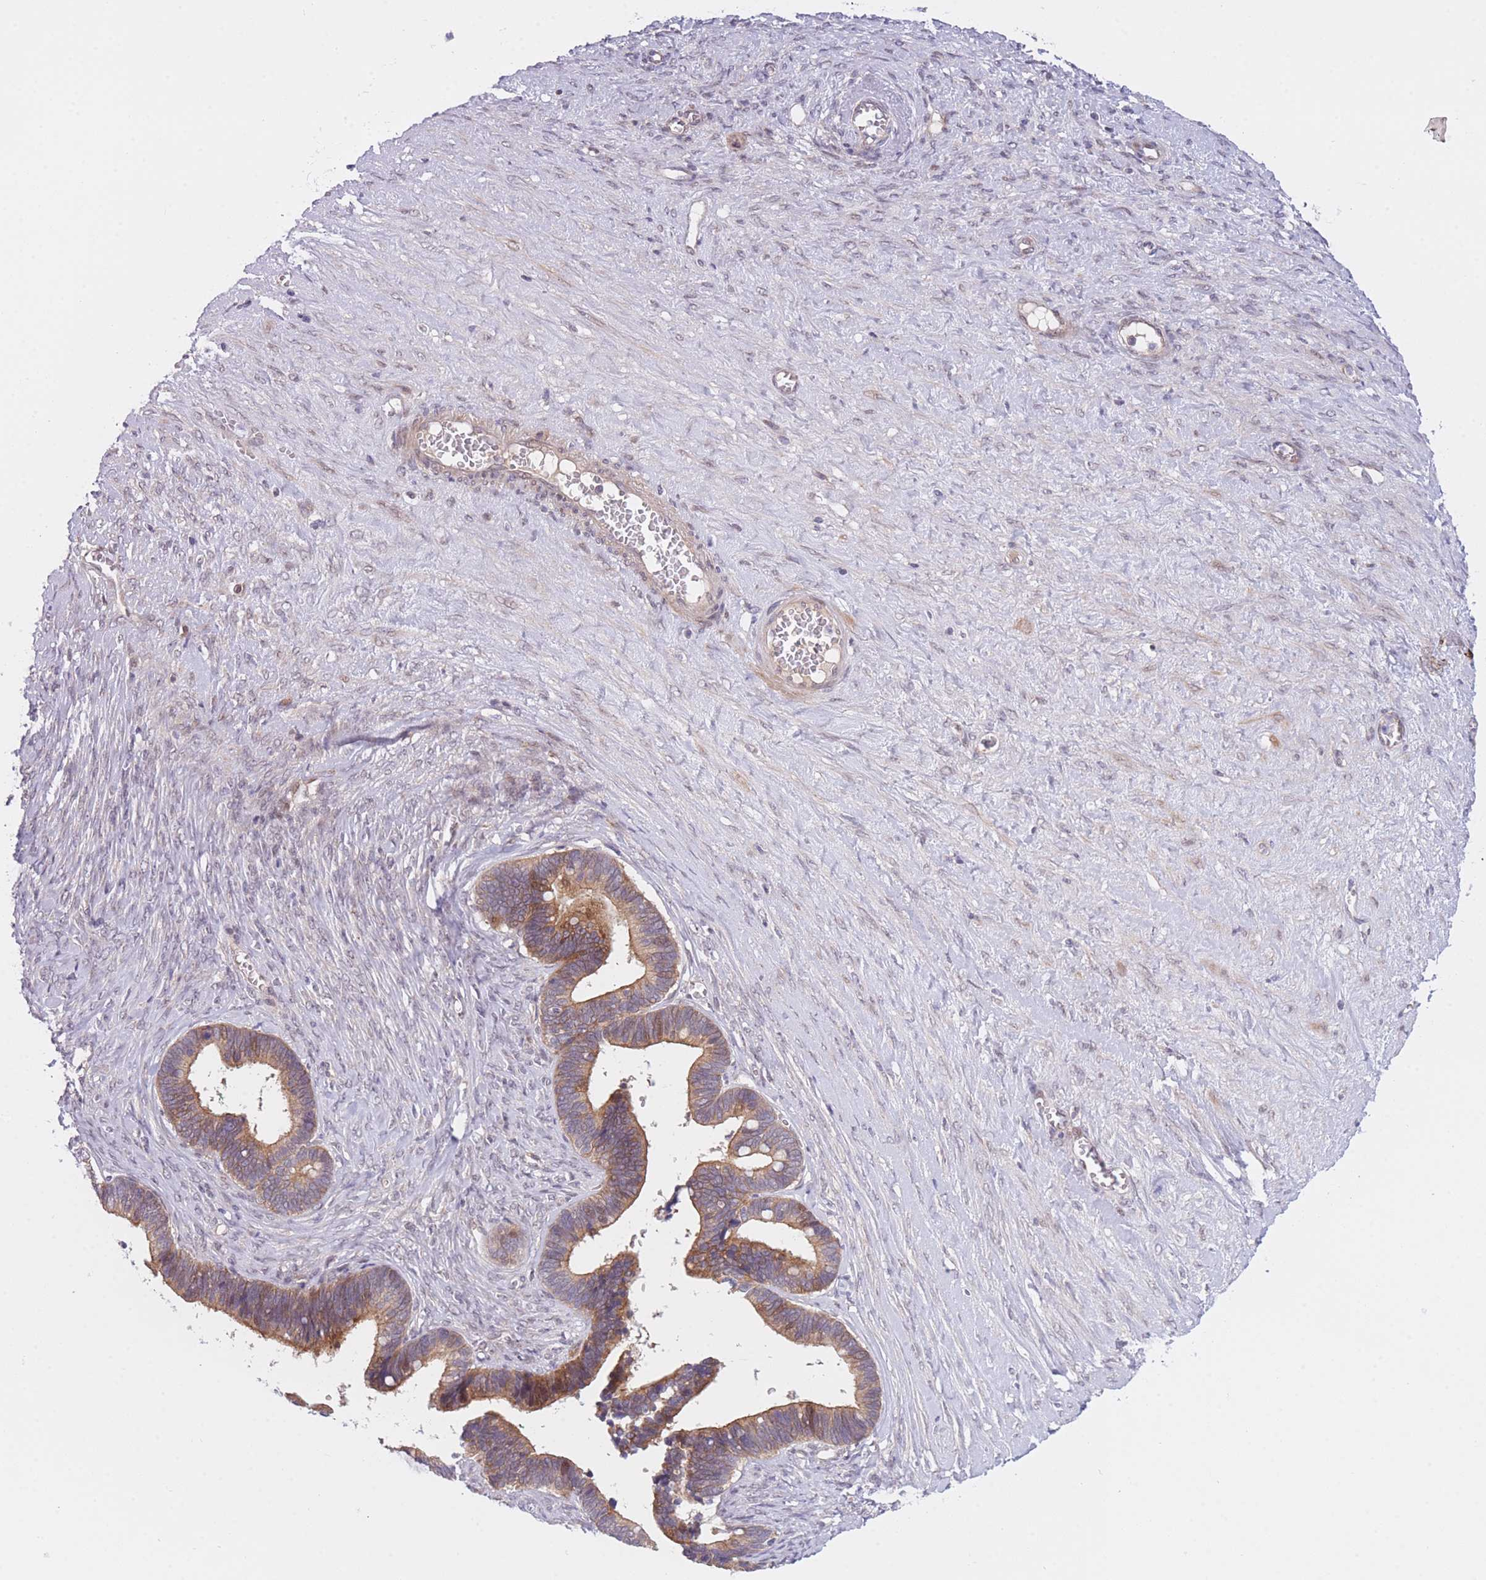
{"staining": {"intensity": "moderate", "quantity": "25%-75%", "location": "cytoplasmic/membranous,nuclear"}, "tissue": "ovarian cancer", "cell_type": "Tumor cells", "image_type": "cancer", "snomed": [{"axis": "morphology", "description": "Cystadenocarcinoma, serous, NOS"}, {"axis": "topography", "description": "Ovary"}], "caption": "IHC (DAB) staining of ovarian cancer shows moderate cytoplasmic/membranous and nuclear protein expression in about 25%-75% of tumor cells. Using DAB (3,3'-diaminobenzidine) (brown) and hematoxylin (blue) stains, captured at high magnification using brightfield microscopy.", "gene": "CDC25B", "patient": {"sex": "female", "age": 56}}